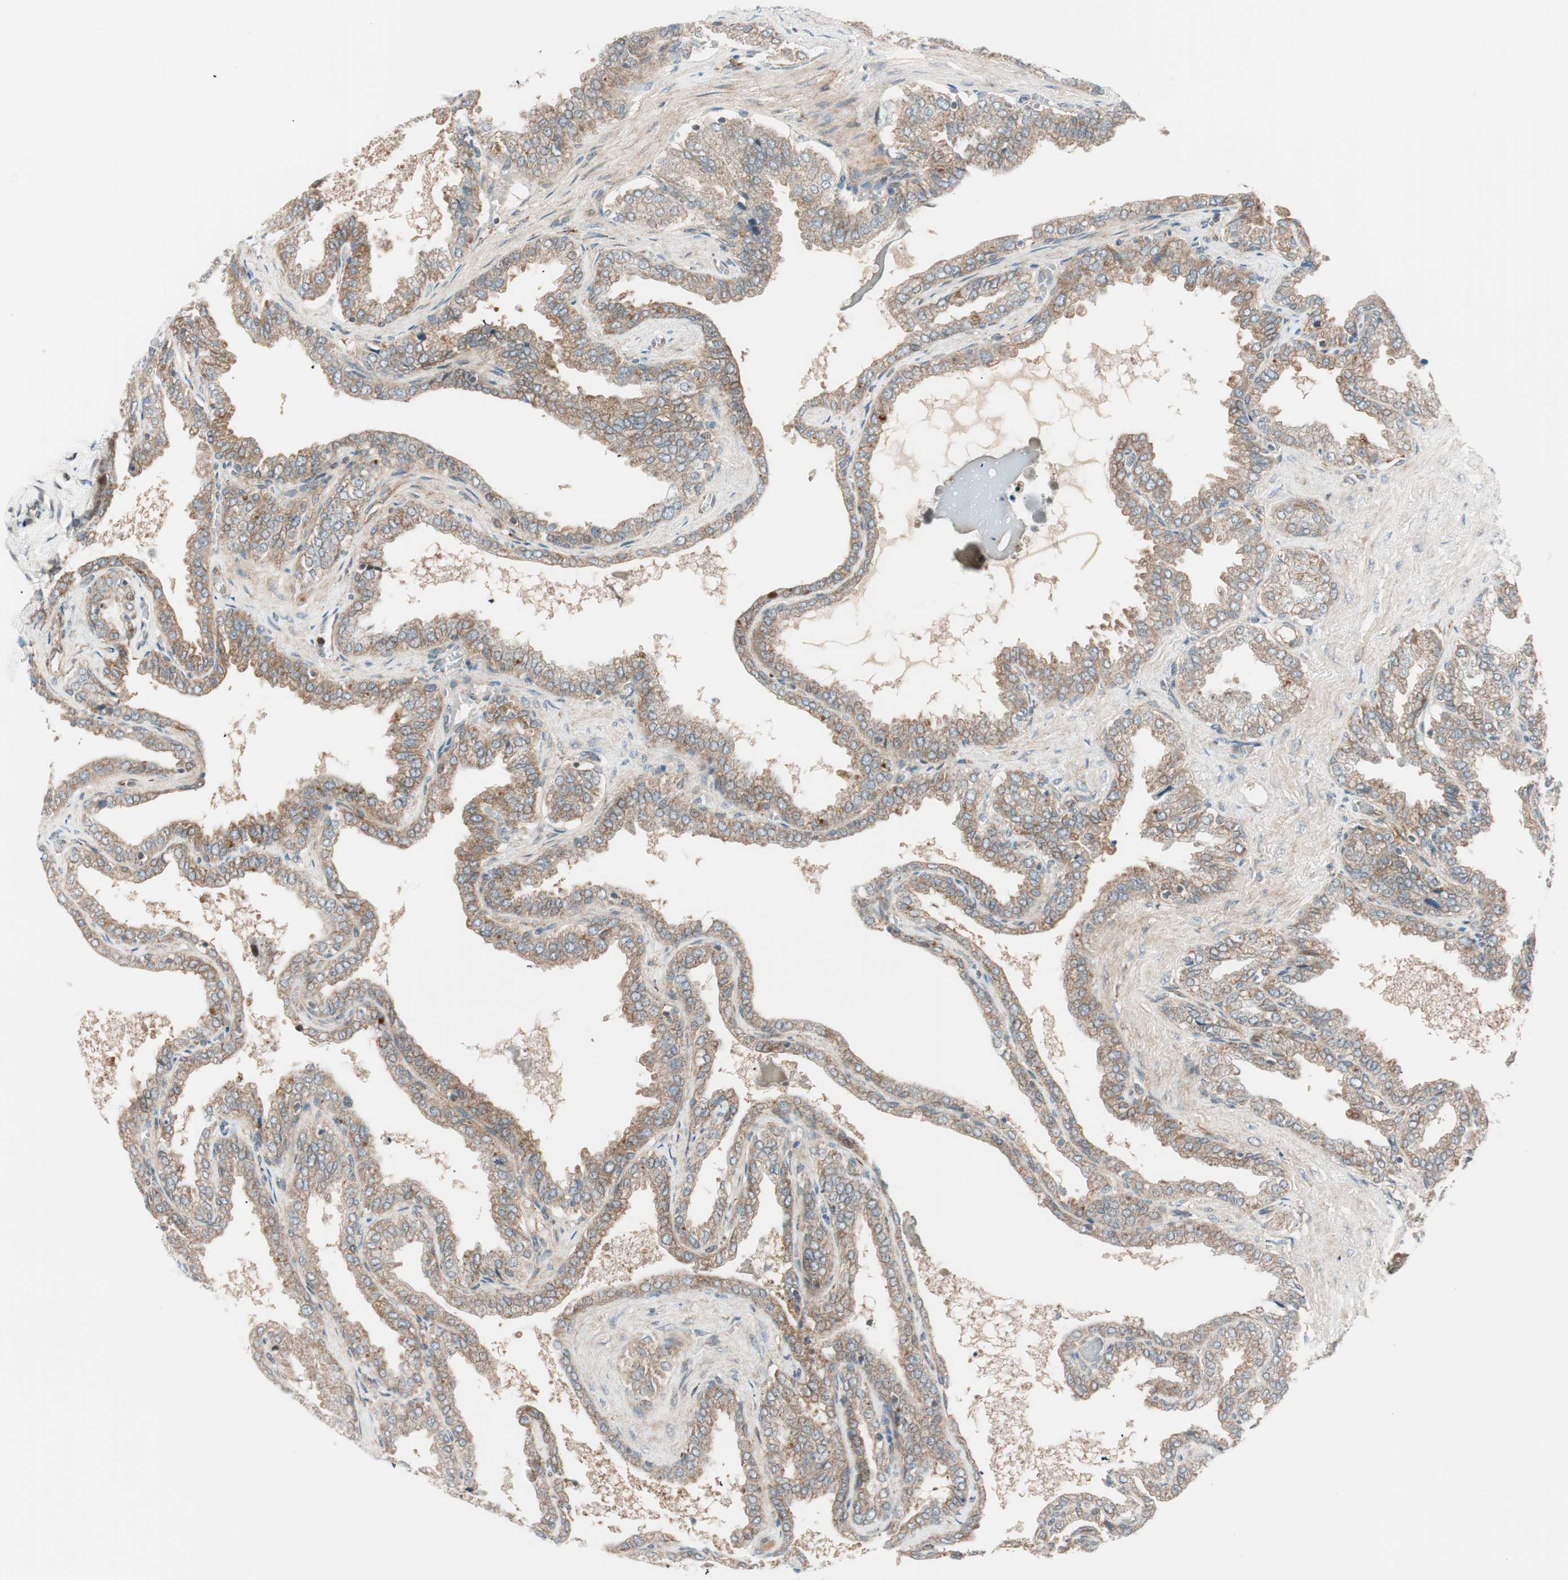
{"staining": {"intensity": "moderate", "quantity": ">75%", "location": "cytoplasmic/membranous"}, "tissue": "seminal vesicle", "cell_type": "Glandular cells", "image_type": "normal", "snomed": [{"axis": "morphology", "description": "Normal tissue, NOS"}, {"axis": "topography", "description": "Seminal veicle"}], "caption": "DAB (3,3'-diaminobenzidine) immunohistochemical staining of normal seminal vesicle displays moderate cytoplasmic/membranous protein expression in approximately >75% of glandular cells.", "gene": "ABI1", "patient": {"sex": "male", "age": 46}}